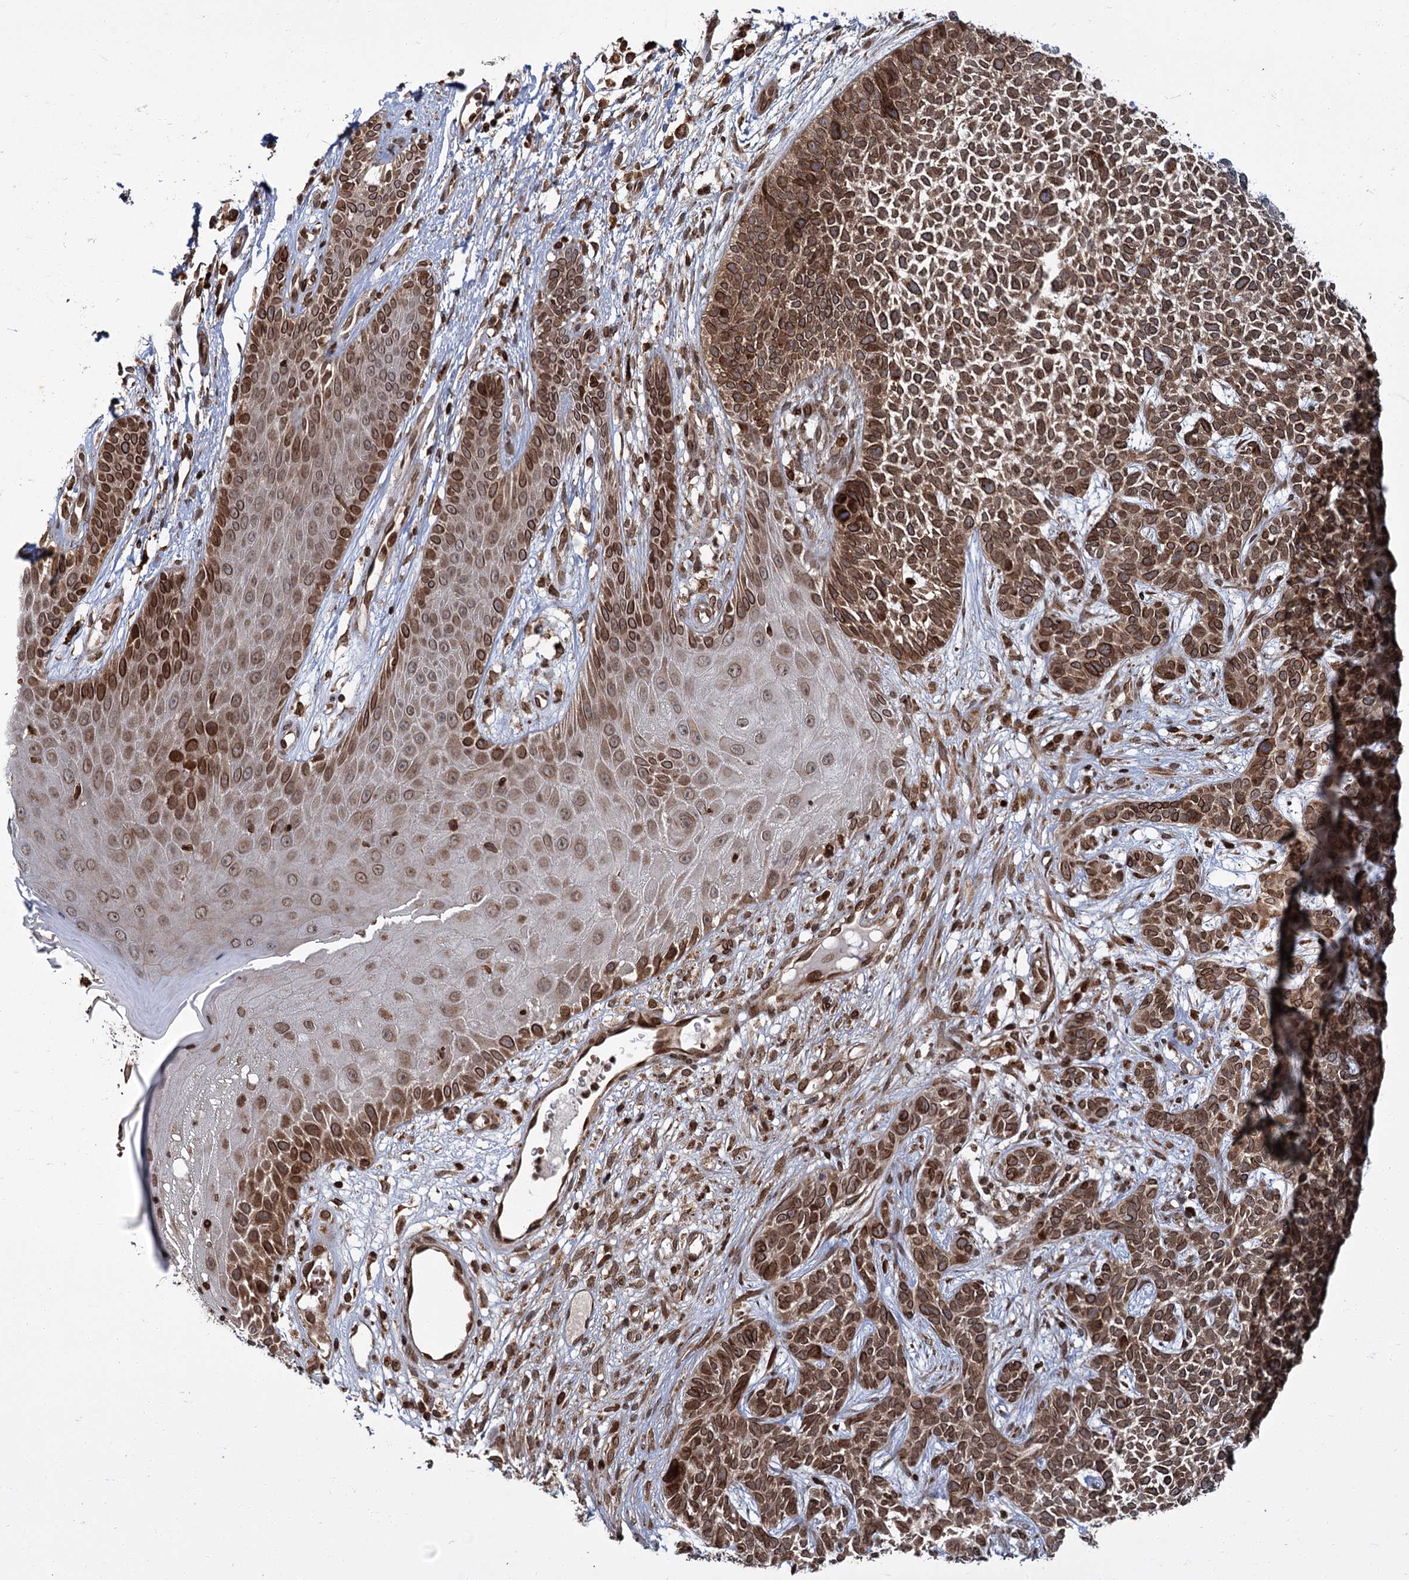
{"staining": {"intensity": "moderate", "quantity": ">75%", "location": "cytoplasmic/membranous,nuclear"}, "tissue": "skin cancer", "cell_type": "Tumor cells", "image_type": "cancer", "snomed": [{"axis": "morphology", "description": "Basal cell carcinoma"}, {"axis": "topography", "description": "Skin"}], "caption": "Protein analysis of basal cell carcinoma (skin) tissue demonstrates moderate cytoplasmic/membranous and nuclear expression in about >75% of tumor cells.", "gene": "CFAP46", "patient": {"sex": "female", "age": 84}}